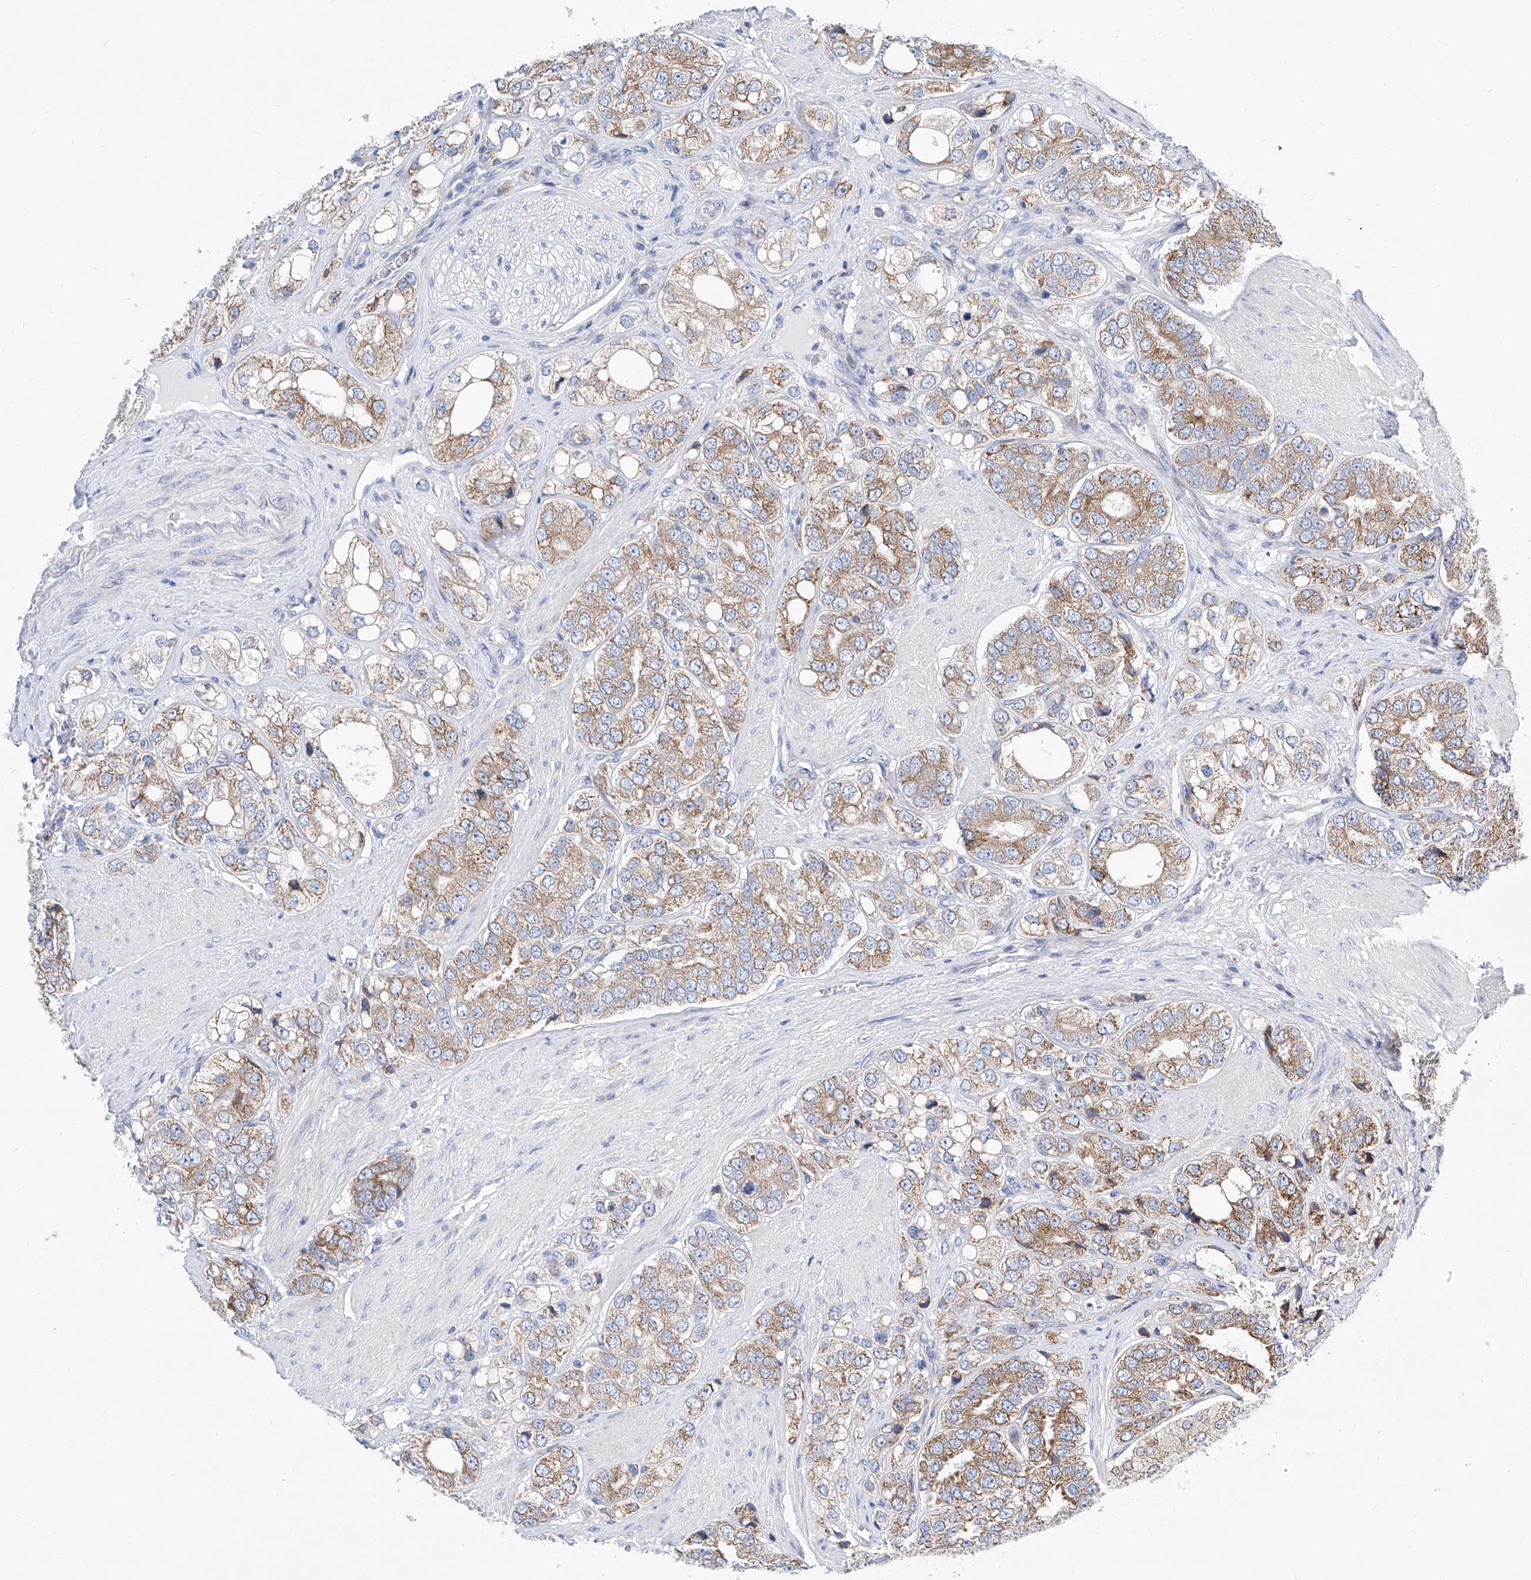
{"staining": {"intensity": "moderate", "quantity": ">75%", "location": "cytoplasmic/membranous"}, "tissue": "prostate cancer", "cell_type": "Tumor cells", "image_type": "cancer", "snomed": [{"axis": "morphology", "description": "Adenocarcinoma, High grade"}, {"axis": "topography", "description": "Prostate"}], "caption": "IHC (DAB) staining of prostate adenocarcinoma (high-grade) shows moderate cytoplasmic/membranous protein expression in about >75% of tumor cells.", "gene": "MAD2L1", "patient": {"sex": "male", "age": 50}}